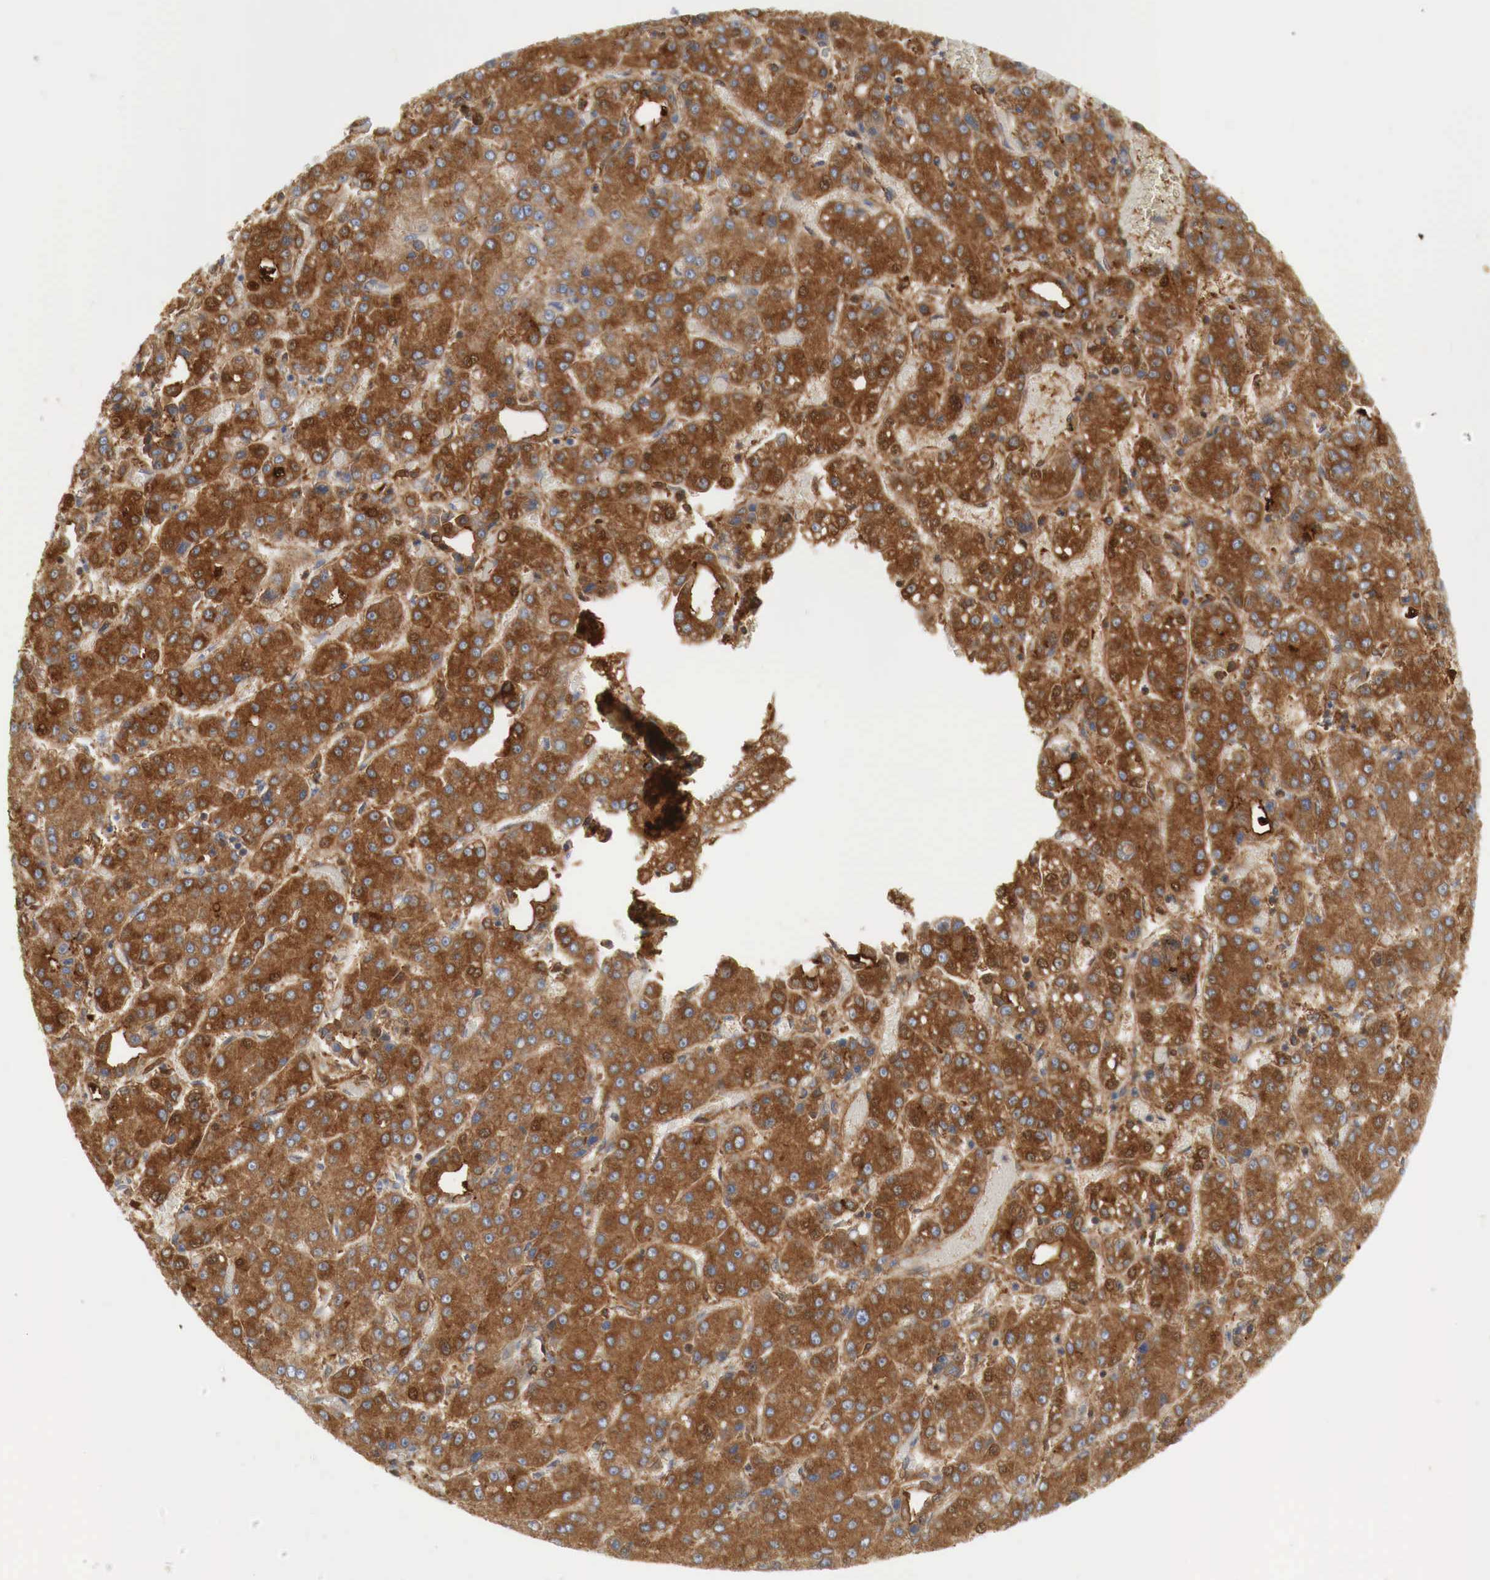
{"staining": {"intensity": "strong", "quantity": ">75%", "location": "cytoplasmic/membranous"}, "tissue": "liver cancer", "cell_type": "Tumor cells", "image_type": "cancer", "snomed": [{"axis": "morphology", "description": "Carcinoma, Hepatocellular, NOS"}, {"axis": "topography", "description": "Liver"}], "caption": "The micrograph displays a brown stain indicating the presence of a protein in the cytoplasmic/membranous of tumor cells in hepatocellular carcinoma (liver).", "gene": "IGLC3", "patient": {"sex": "male", "age": 69}}